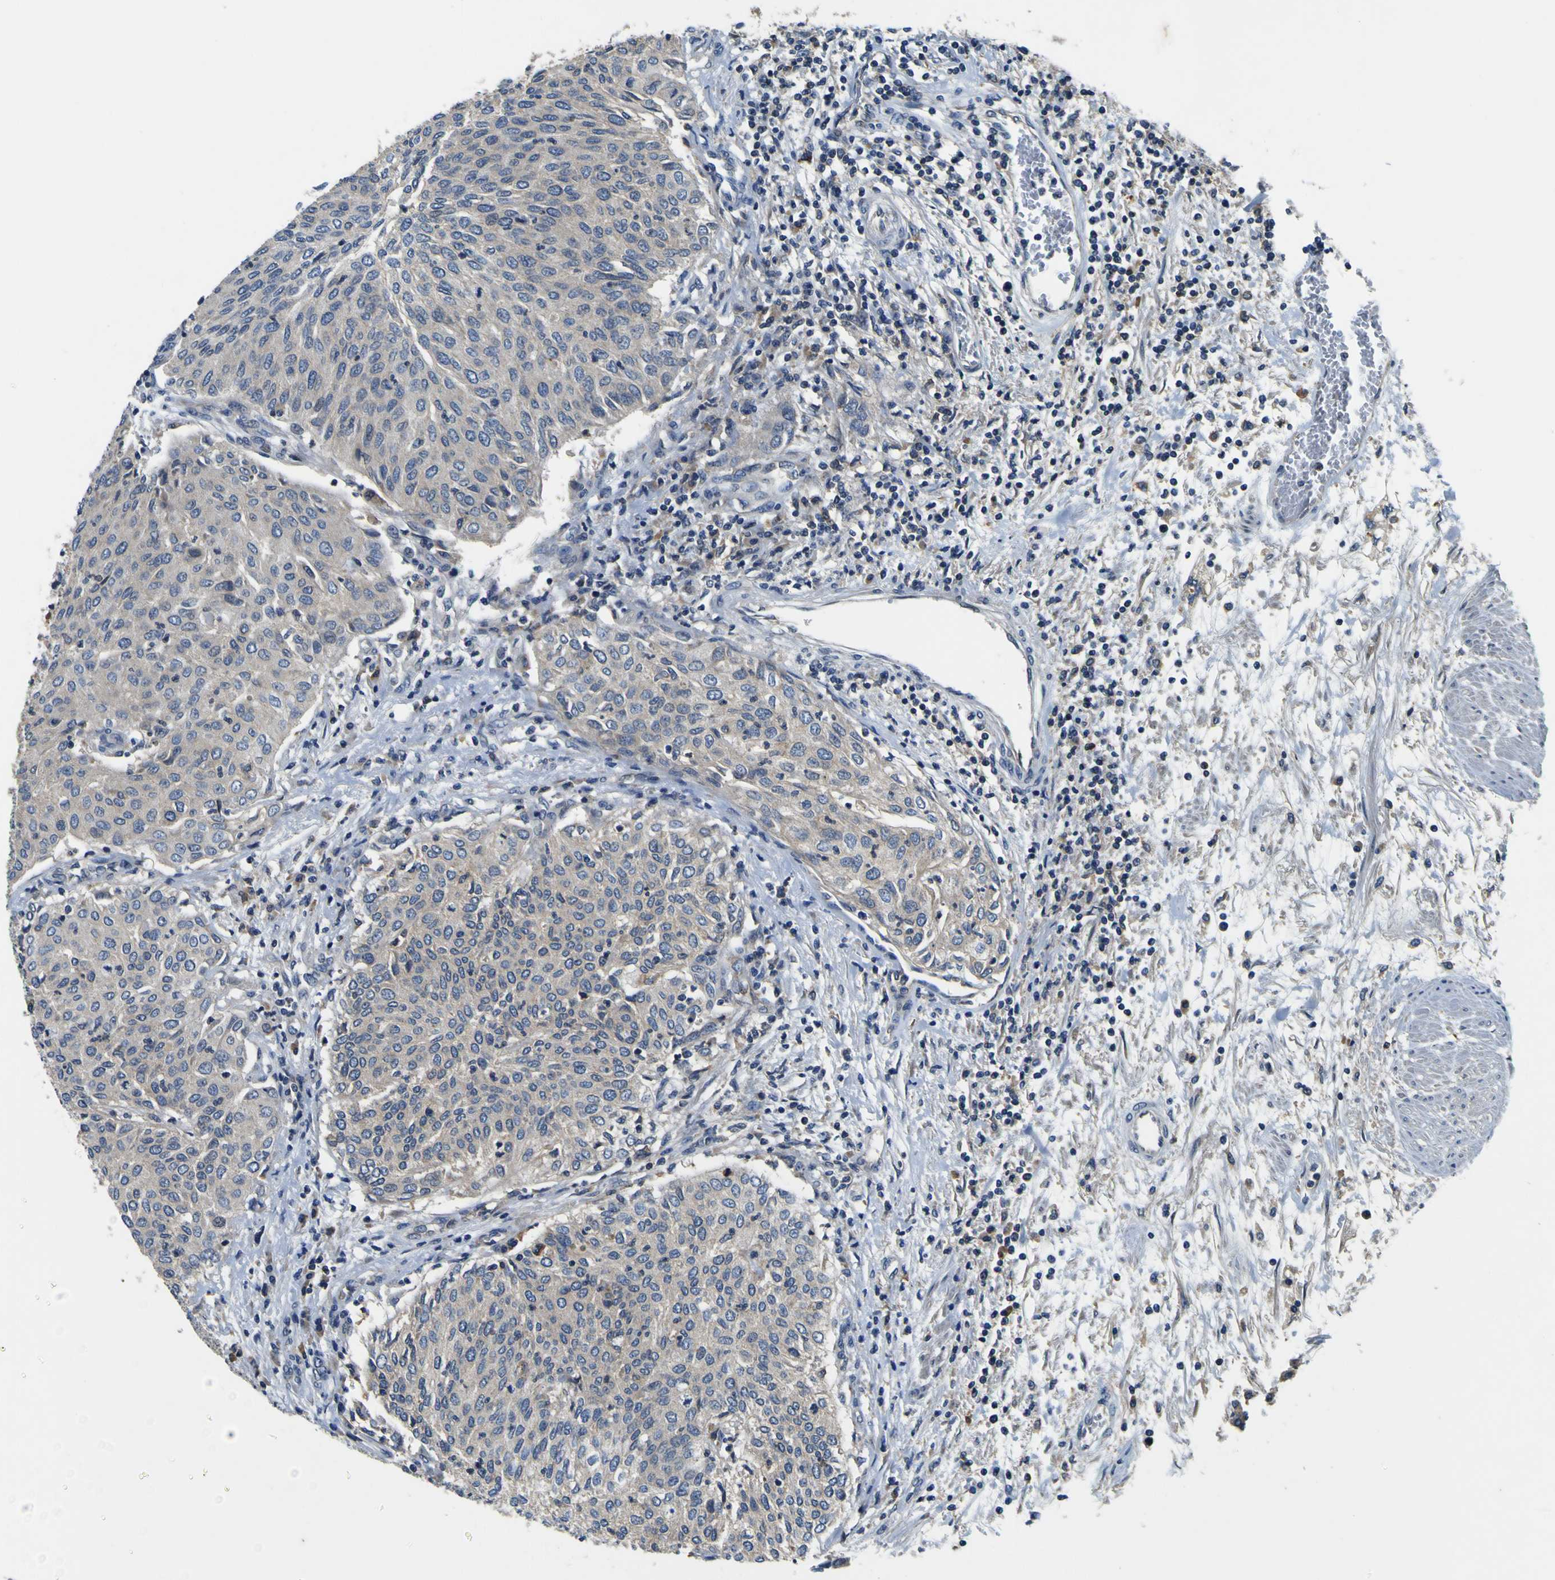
{"staining": {"intensity": "negative", "quantity": "none", "location": "none"}, "tissue": "urothelial cancer", "cell_type": "Tumor cells", "image_type": "cancer", "snomed": [{"axis": "morphology", "description": "Urothelial carcinoma, Low grade"}, {"axis": "topography", "description": "Urinary bladder"}], "caption": "Histopathology image shows no significant protein staining in tumor cells of urothelial cancer.", "gene": "EPHB4", "patient": {"sex": "female", "age": 79}}